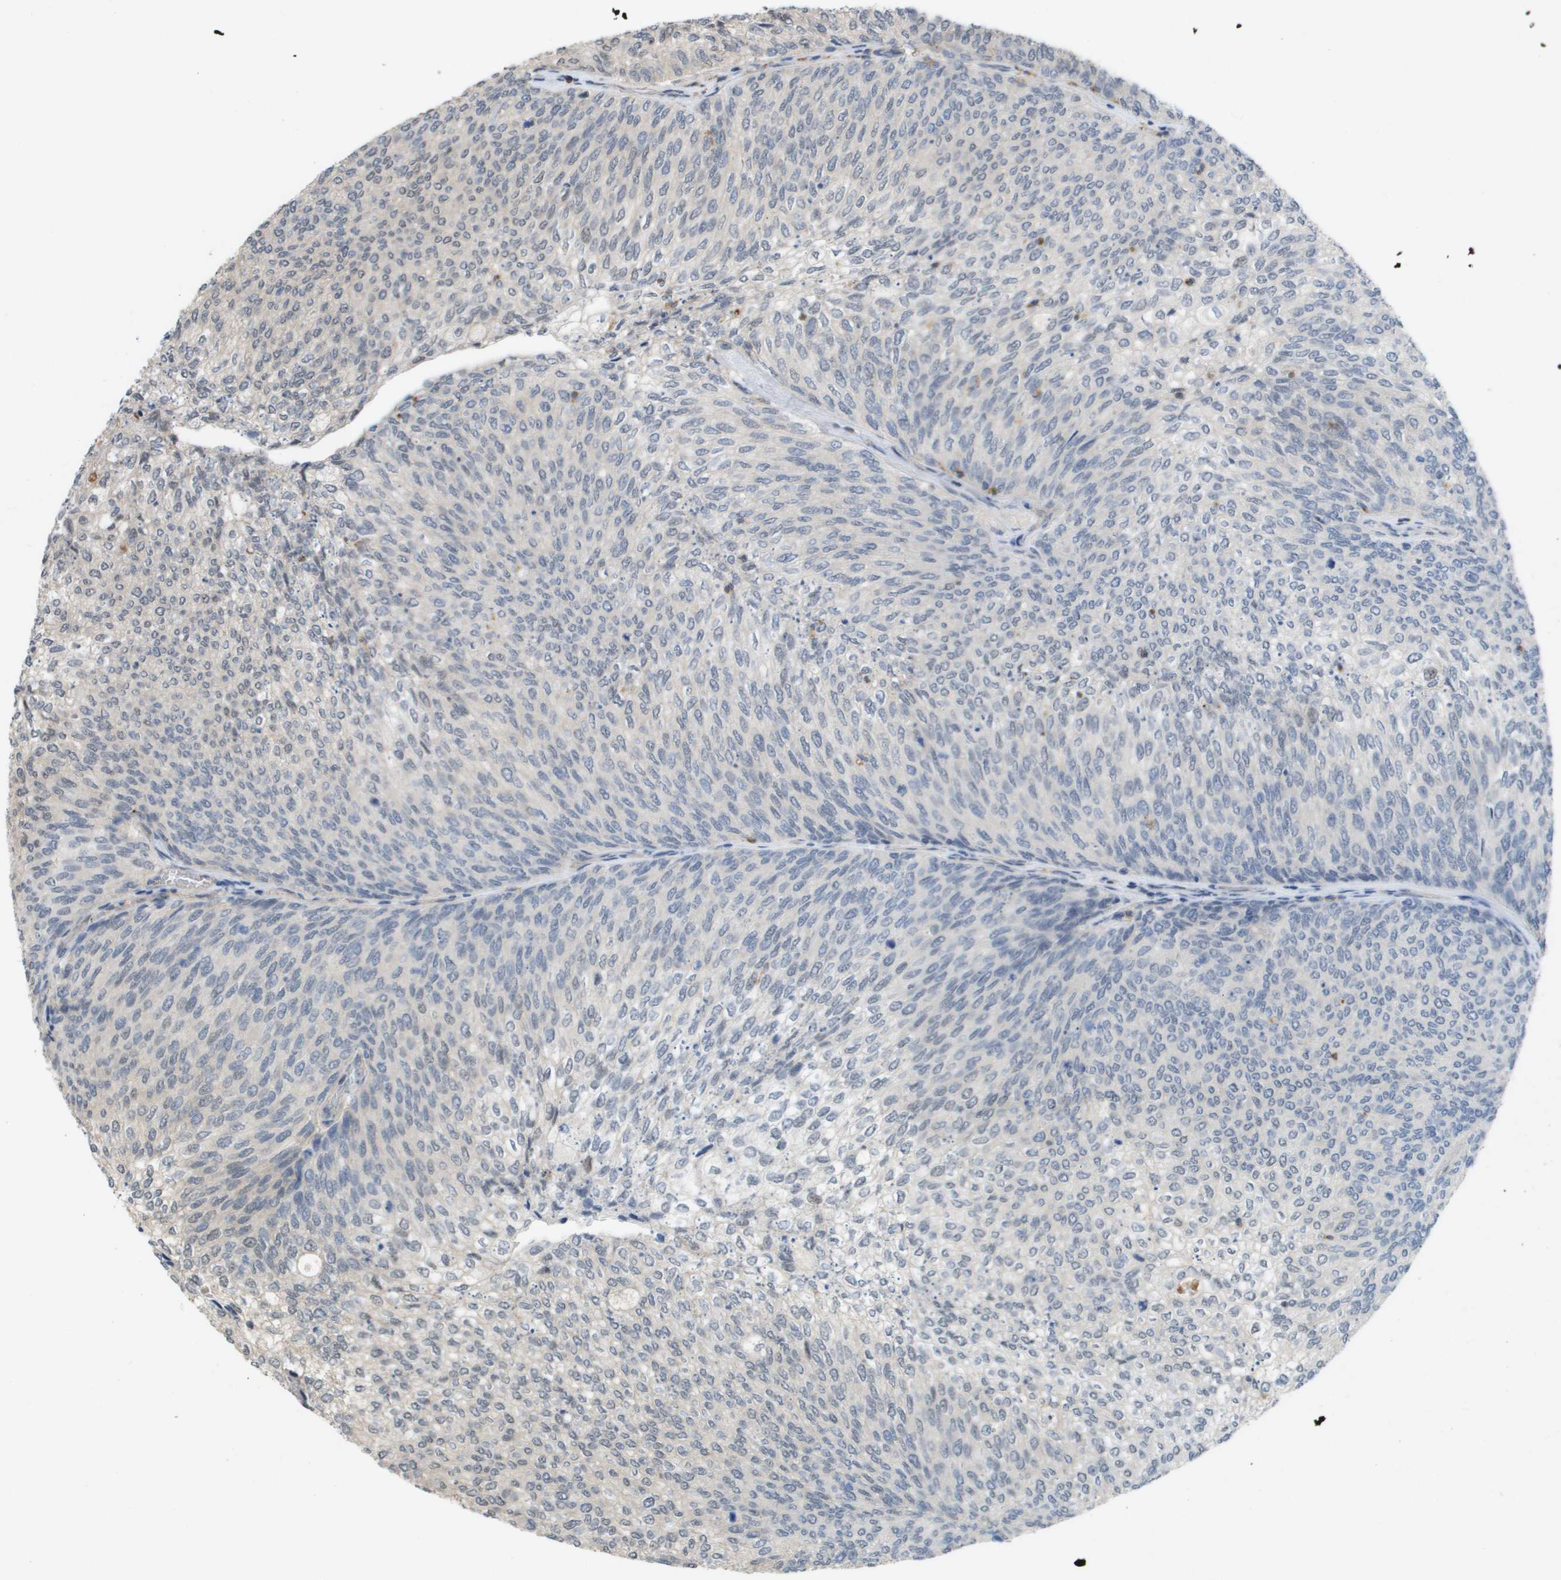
{"staining": {"intensity": "negative", "quantity": "none", "location": "none"}, "tissue": "urothelial cancer", "cell_type": "Tumor cells", "image_type": "cancer", "snomed": [{"axis": "morphology", "description": "Urothelial carcinoma, Low grade"}, {"axis": "topography", "description": "Urinary bladder"}], "caption": "This is a image of IHC staining of urothelial cancer, which shows no positivity in tumor cells.", "gene": "RNF112", "patient": {"sex": "female", "age": 79}}